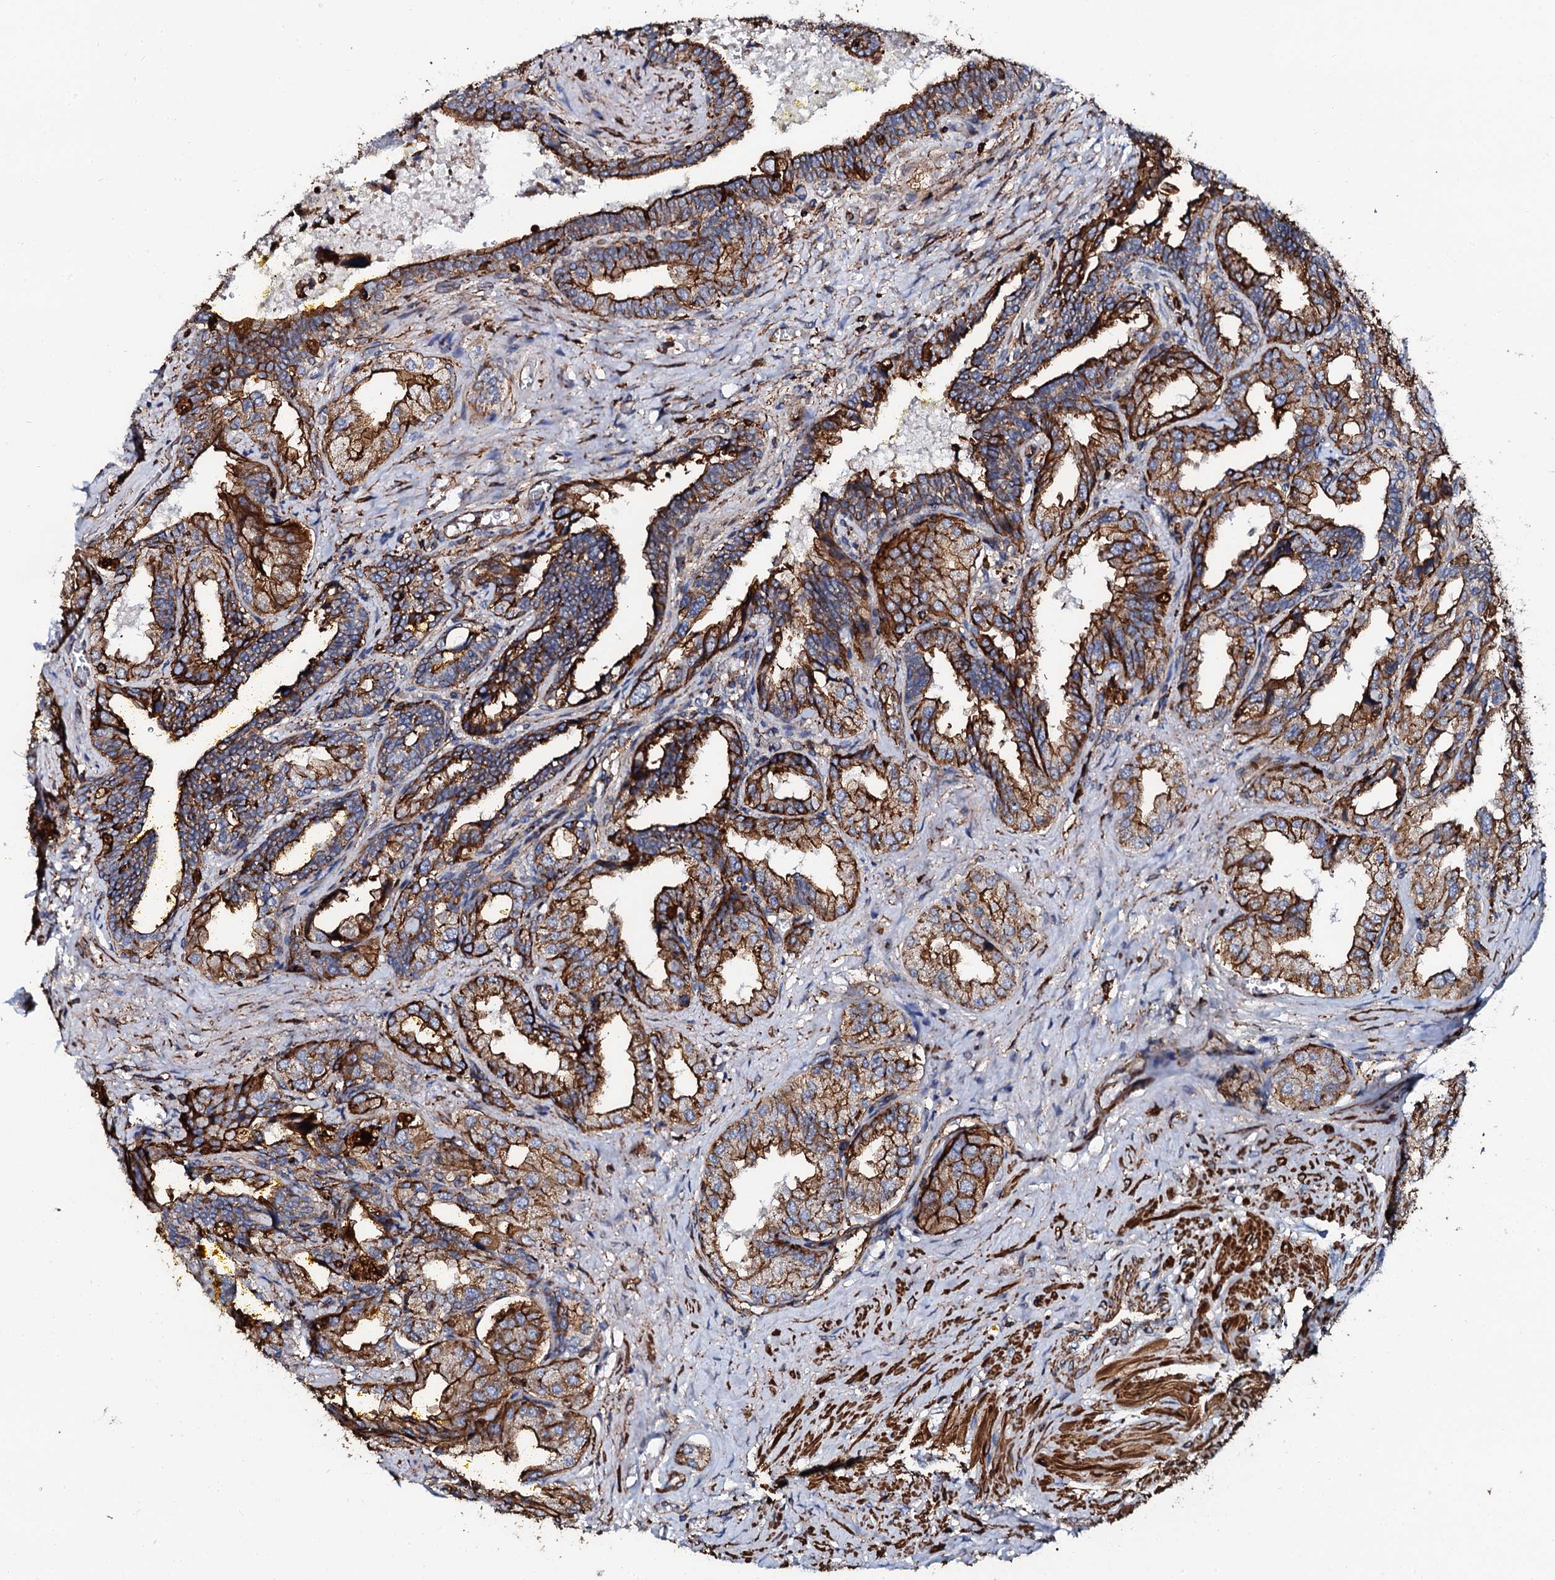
{"staining": {"intensity": "strong", "quantity": ">75%", "location": "cytoplasmic/membranous"}, "tissue": "seminal vesicle", "cell_type": "Glandular cells", "image_type": "normal", "snomed": [{"axis": "morphology", "description": "Normal tissue, NOS"}, {"axis": "topography", "description": "Seminal veicle"}], "caption": "A photomicrograph of human seminal vesicle stained for a protein reveals strong cytoplasmic/membranous brown staining in glandular cells. Immunohistochemistry stains the protein in brown and the nuclei are stained blue.", "gene": "INTS10", "patient": {"sex": "male", "age": 63}}